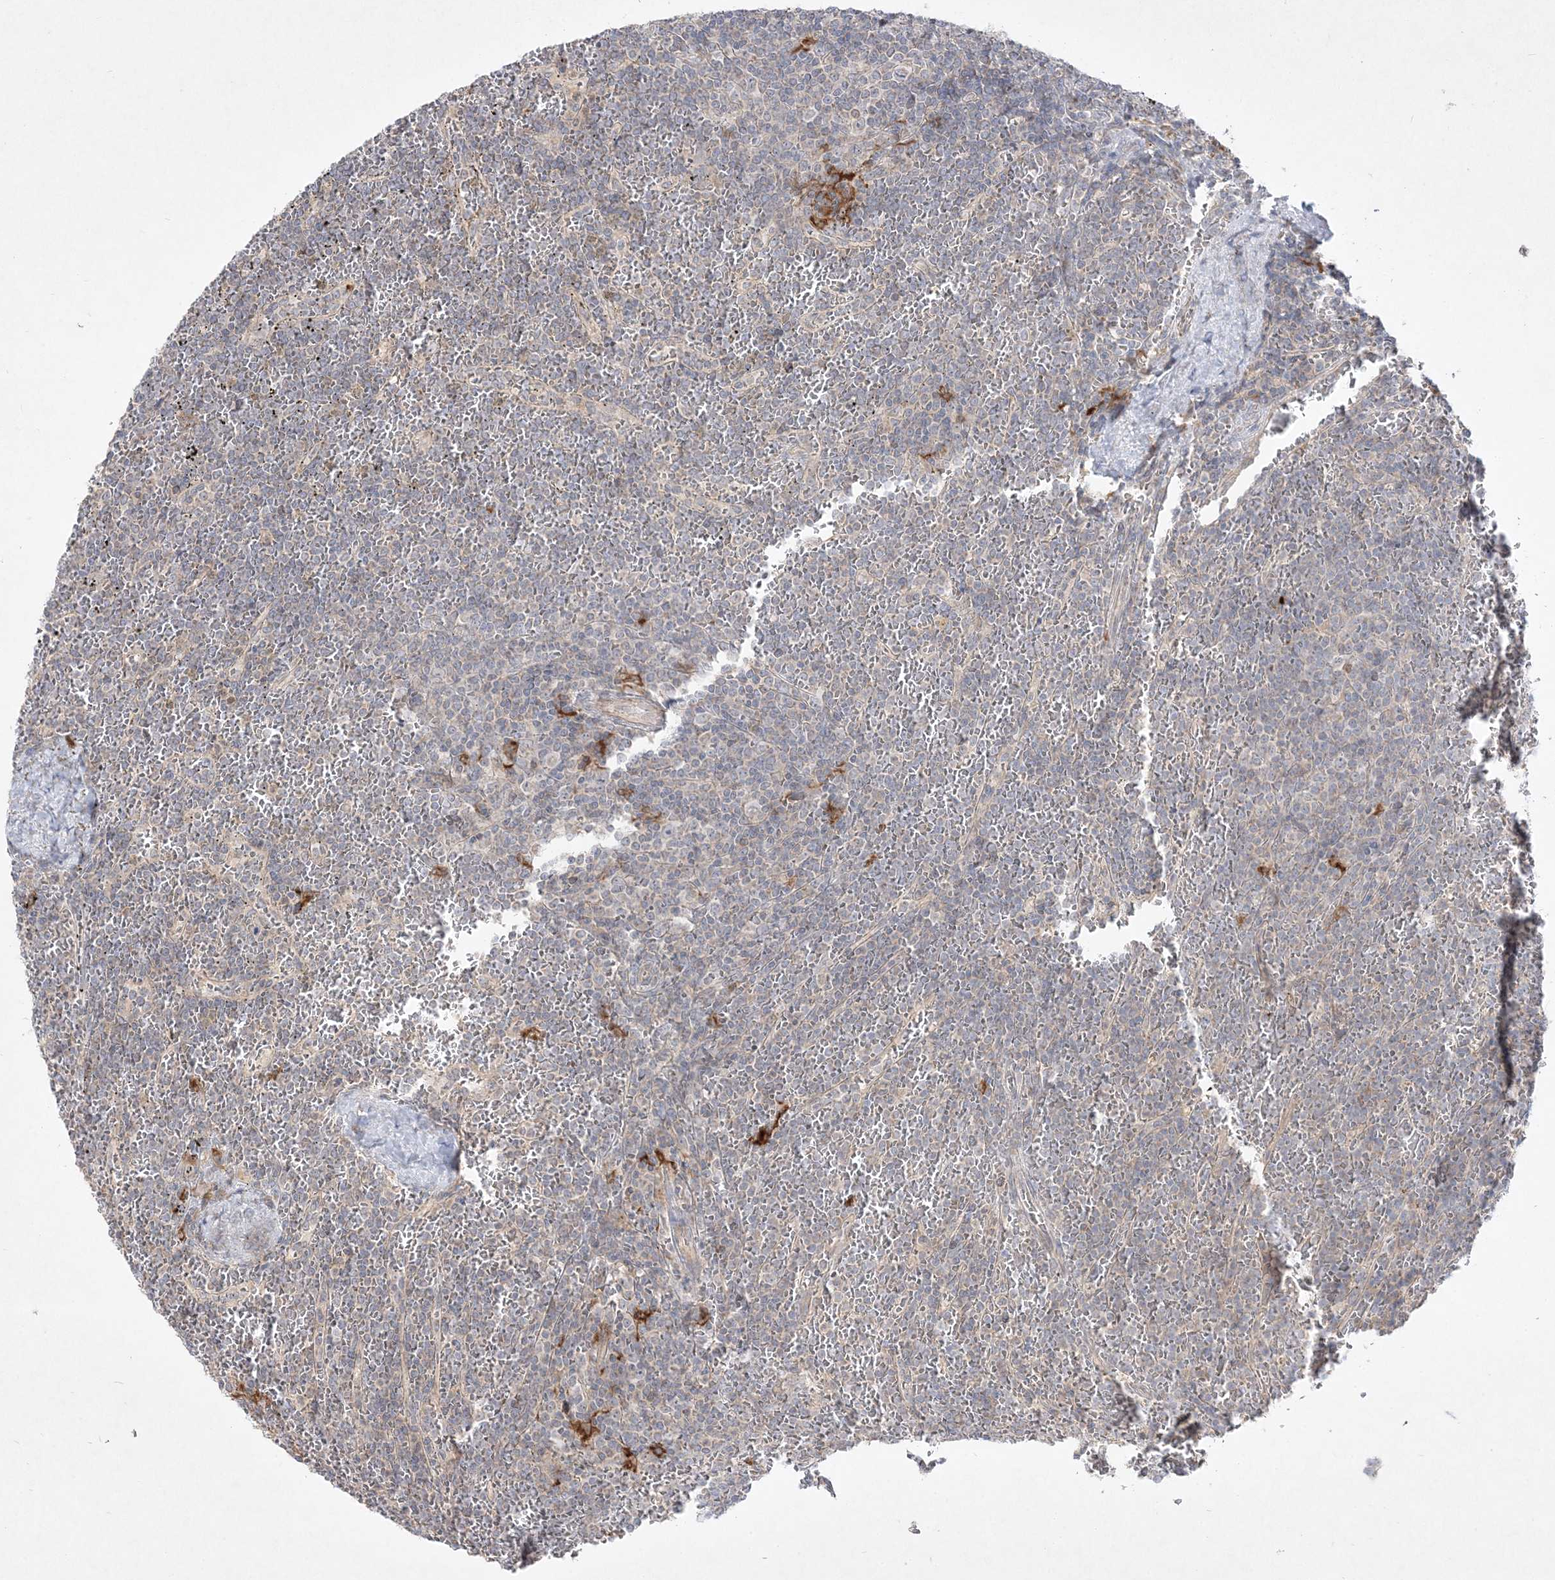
{"staining": {"intensity": "negative", "quantity": "none", "location": "none"}, "tissue": "lymphoma", "cell_type": "Tumor cells", "image_type": "cancer", "snomed": [{"axis": "morphology", "description": "Malignant lymphoma, non-Hodgkin's type, Low grade"}, {"axis": "topography", "description": "Spleen"}], "caption": "An IHC histopathology image of lymphoma is shown. There is no staining in tumor cells of lymphoma.", "gene": "CLNK", "patient": {"sex": "female", "age": 19}}